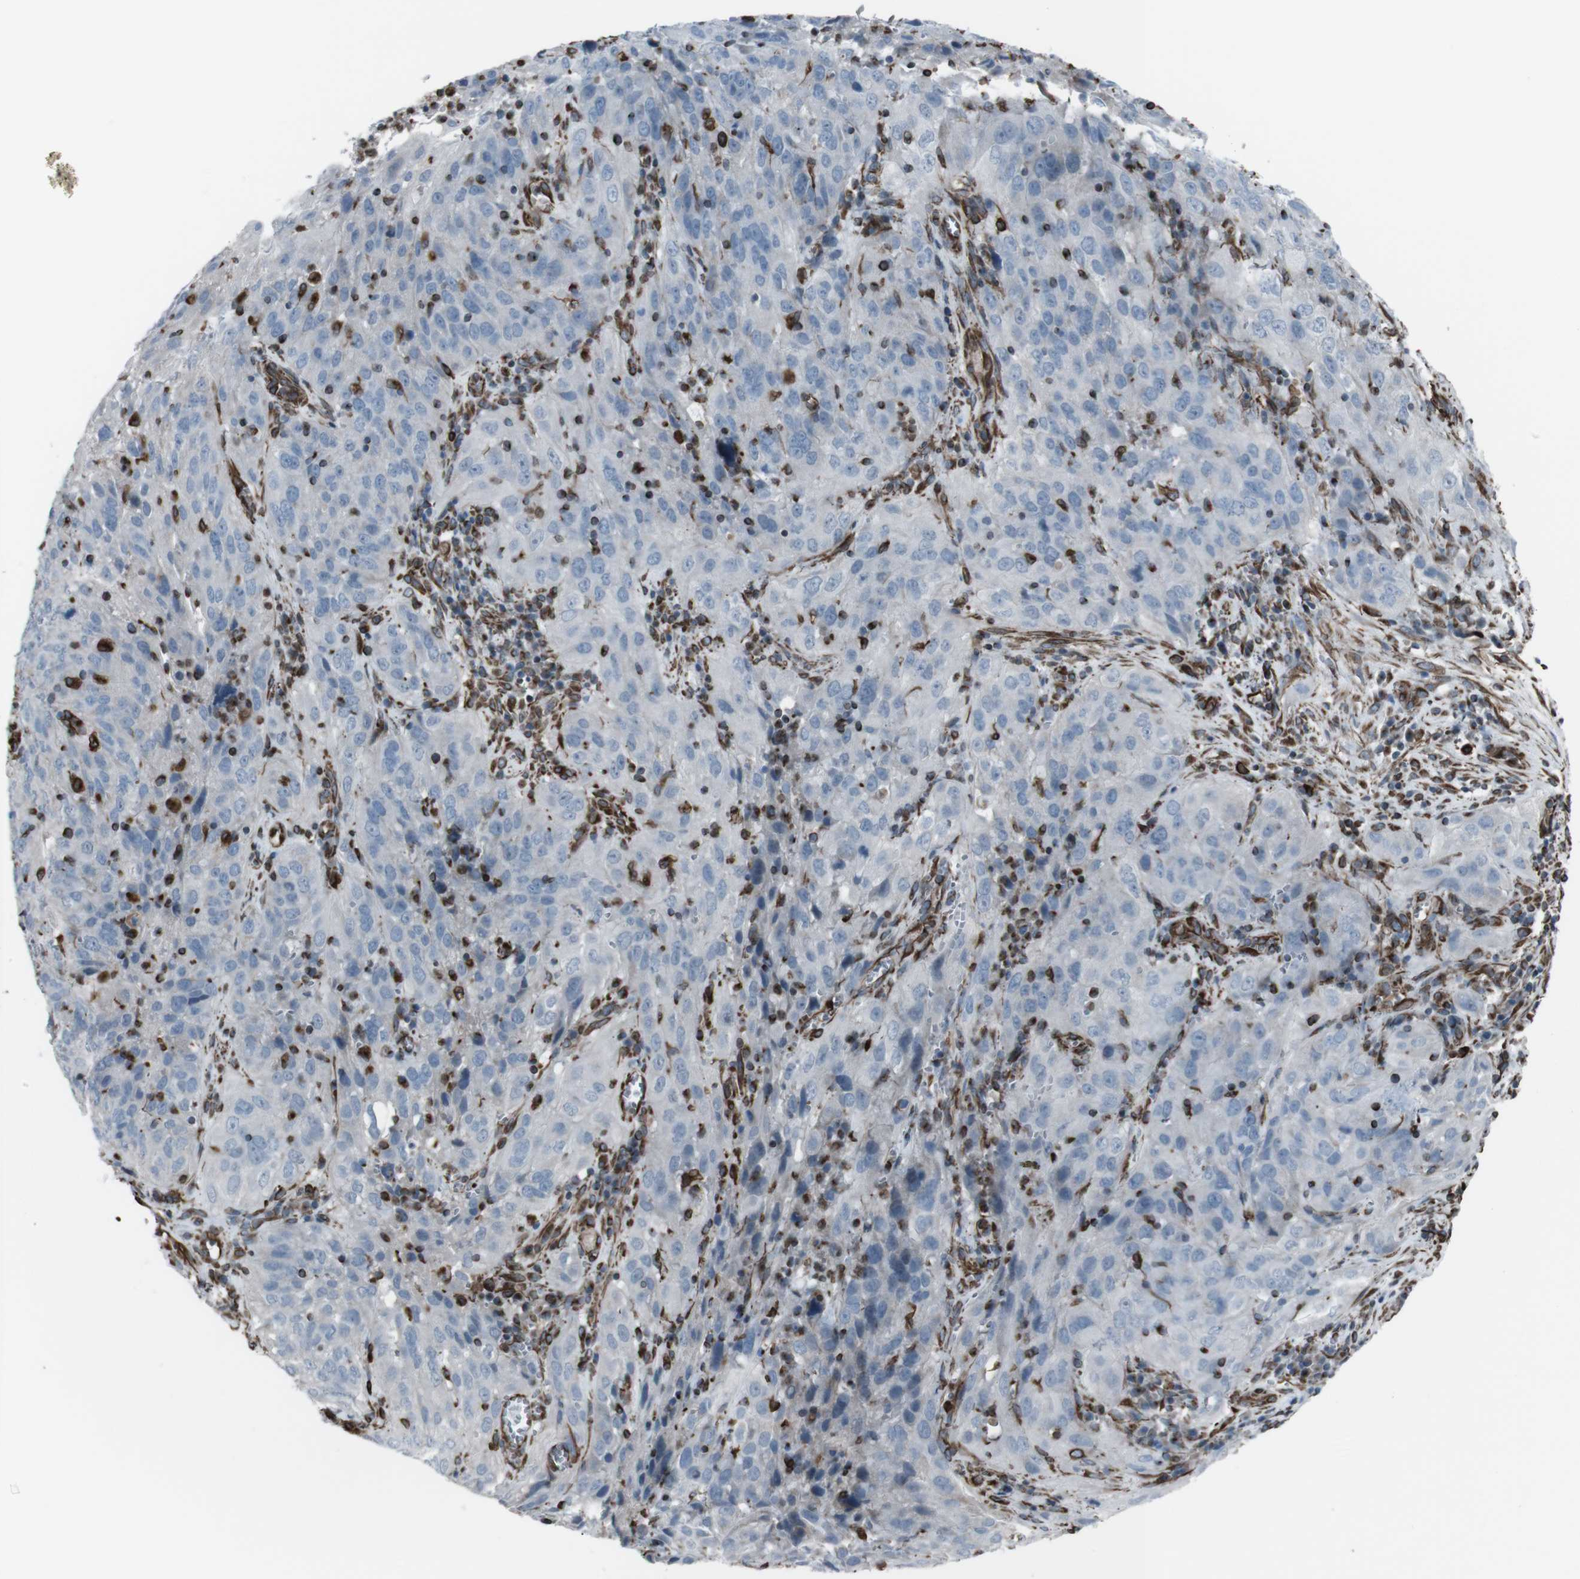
{"staining": {"intensity": "negative", "quantity": "none", "location": "none"}, "tissue": "cervical cancer", "cell_type": "Tumor cells", "image_type": "cancer", "snomed": [{"axis": "morphology", "description": "Squamous cell carcinoma, NOS"}, {"axis": "topography", "description": "Cervix"}], "caption": "Immunohistochemical staining of squamous cell carcinoma (cervical) demonstrates no significant expression in tumor cells. (Stains: DAB (3,3'-diaminobenzidine) immunohistochemistry (IHC) with hematoxylin counter stain, Microscopy: brightfield microscopy at high magnification).", "gene": "TMEM141", "patient": {"sex": "female", "age": 32}}